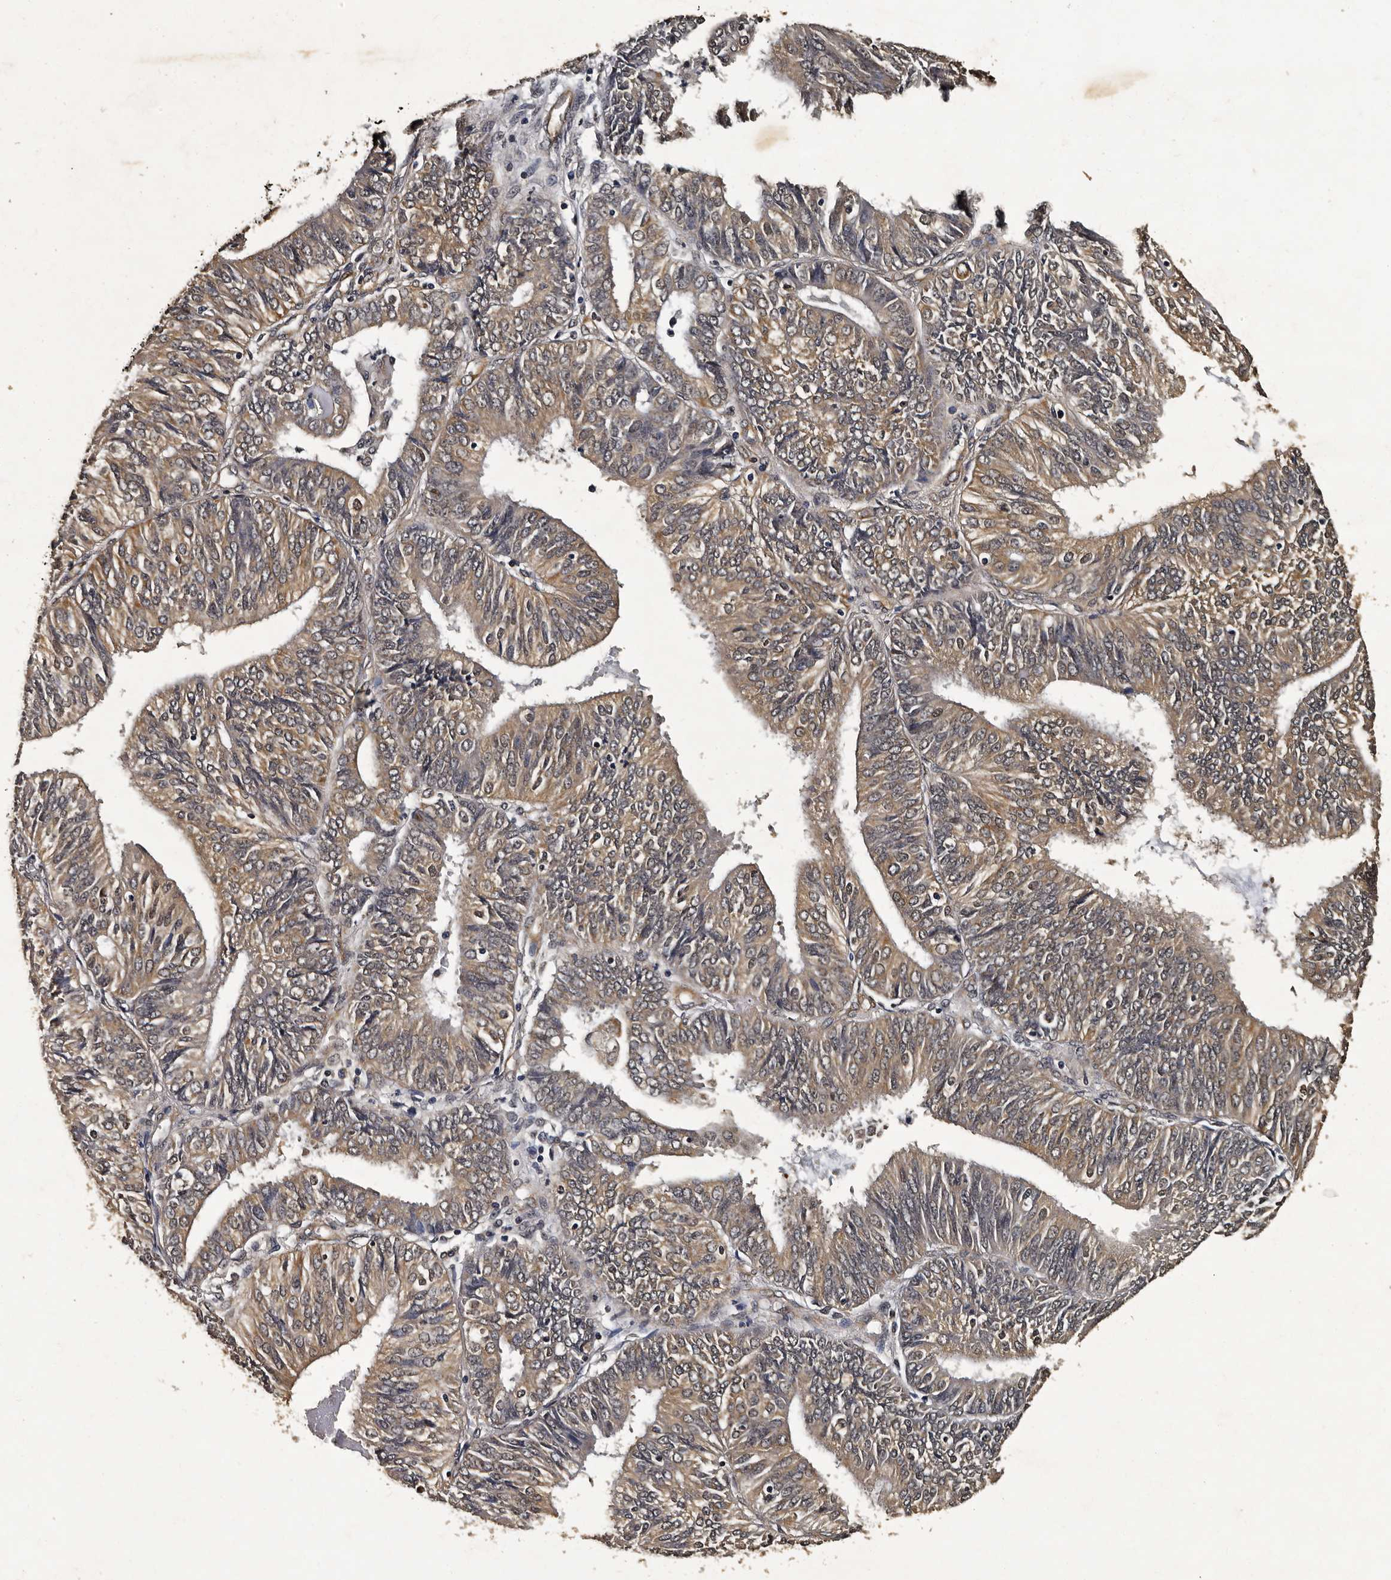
{"staining": {"intensity": "moderate", "quantity": ">75%", "location": "cytoplasmic/membranous"}, "tissue": "endometrial cancer", "cell_type": "Tumor cells", "image_type": "cancer", "snomed": [{"axis": "morphology", "description": "Adenocarcinoma, NOS"}, {"axis": "topography", "description": "Endometrium"}], "caption": "A brown stain labels moderate cytoplasmic/membranous expression of a protein in adenocarcinoma (endometrial) tumor cells.", "gene": "CPNE3", "patient": {"sex": "female", "age": 58}}